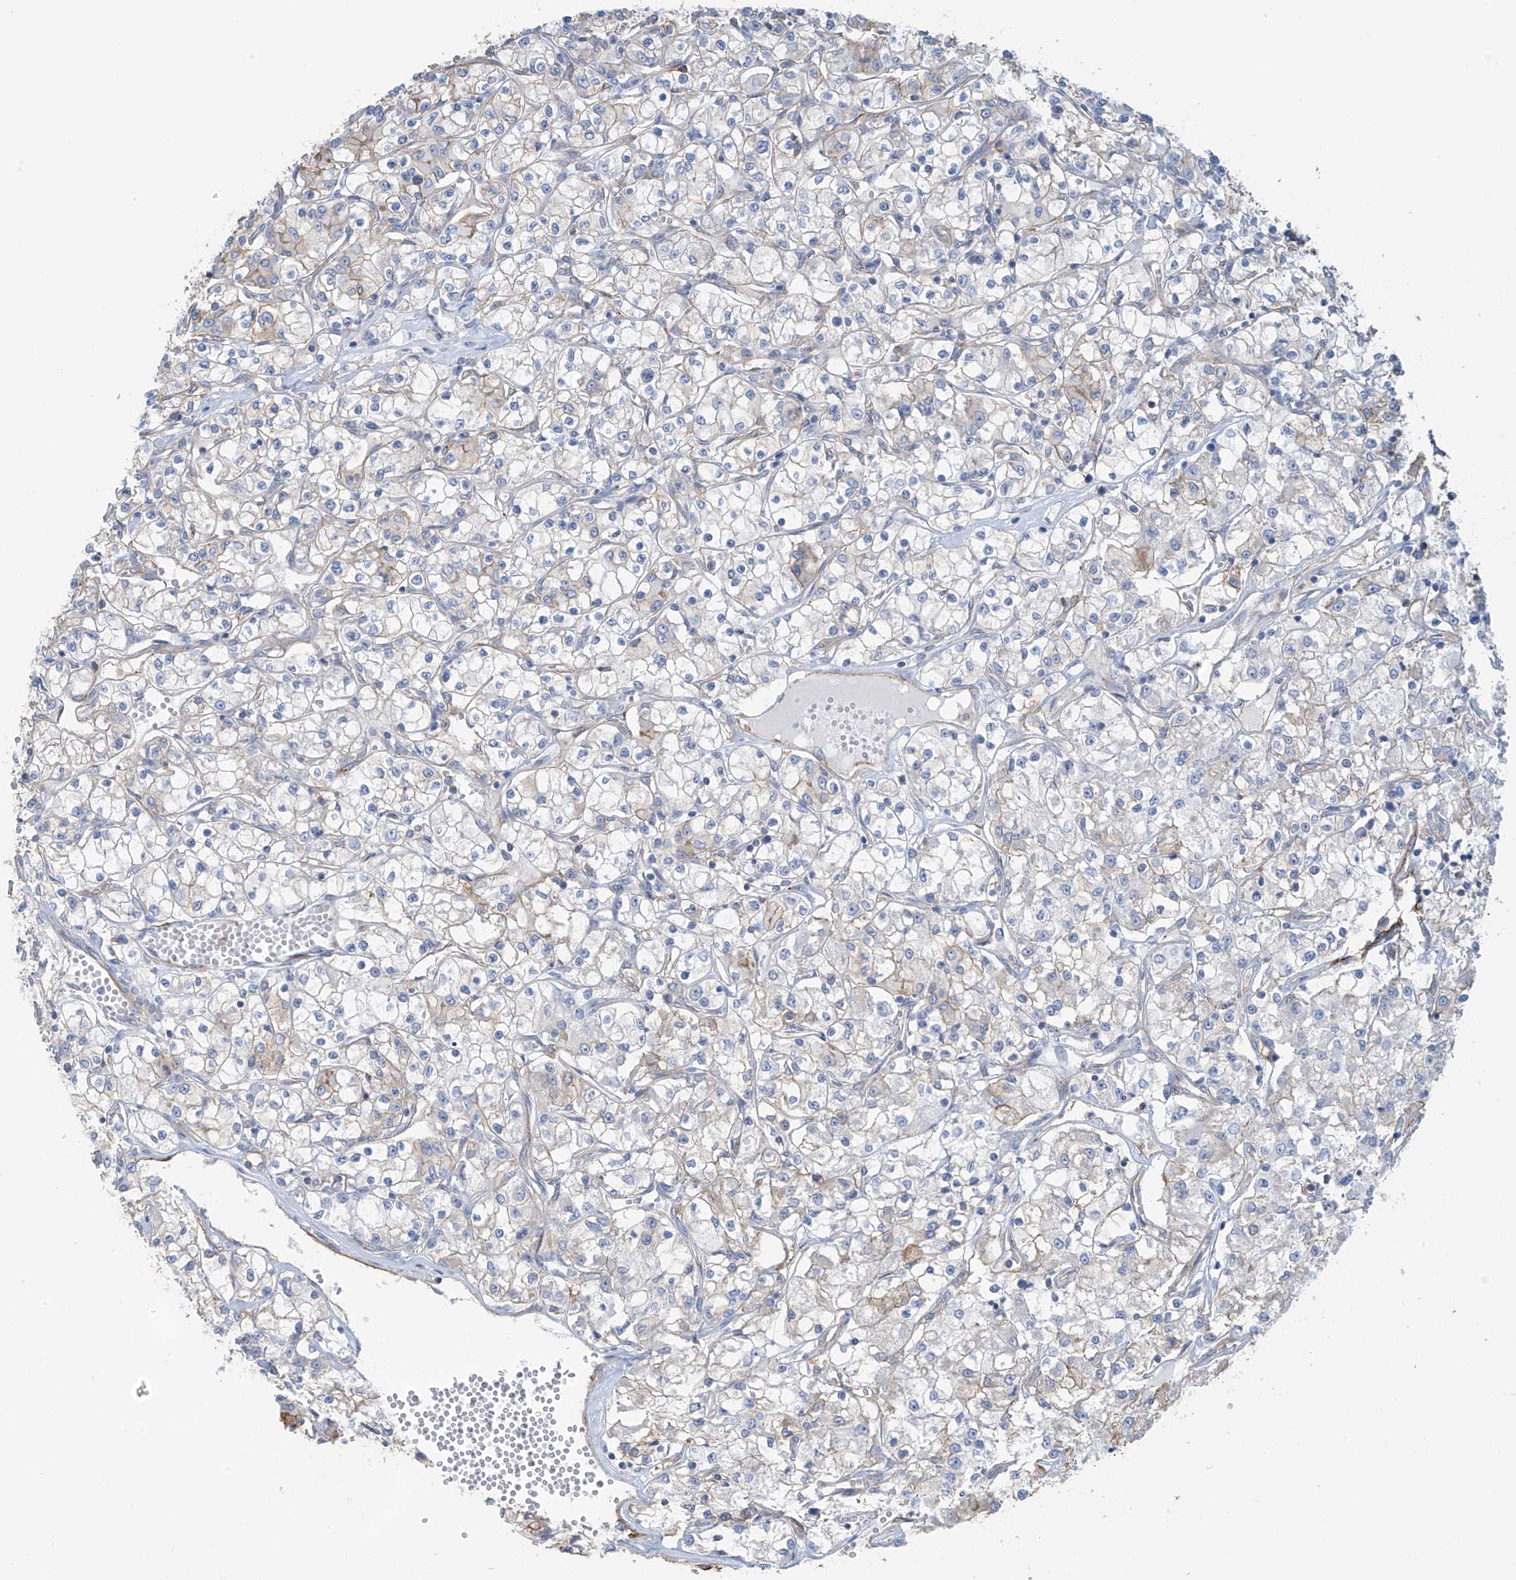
{"staining": {"intensity": "weak", "quantity": "<25%", "location": "cytoplasmic/membranous"}, "tissue": "renal cancer", "cell_type": "Tumor cells", "image_type": "cancer", "snomed": [{"axis": "morphology", "description": "Adenocarcinoma, NOS"}, {"axis": "topography", "description": "Kidney"}], "caption": "Immunohistochemistry of human renal cancer (adenocarcinoma) exhibits no expression in tumor cells.", "gene": "ZNF846", "patient": {"sex": "female", "age": 59}}